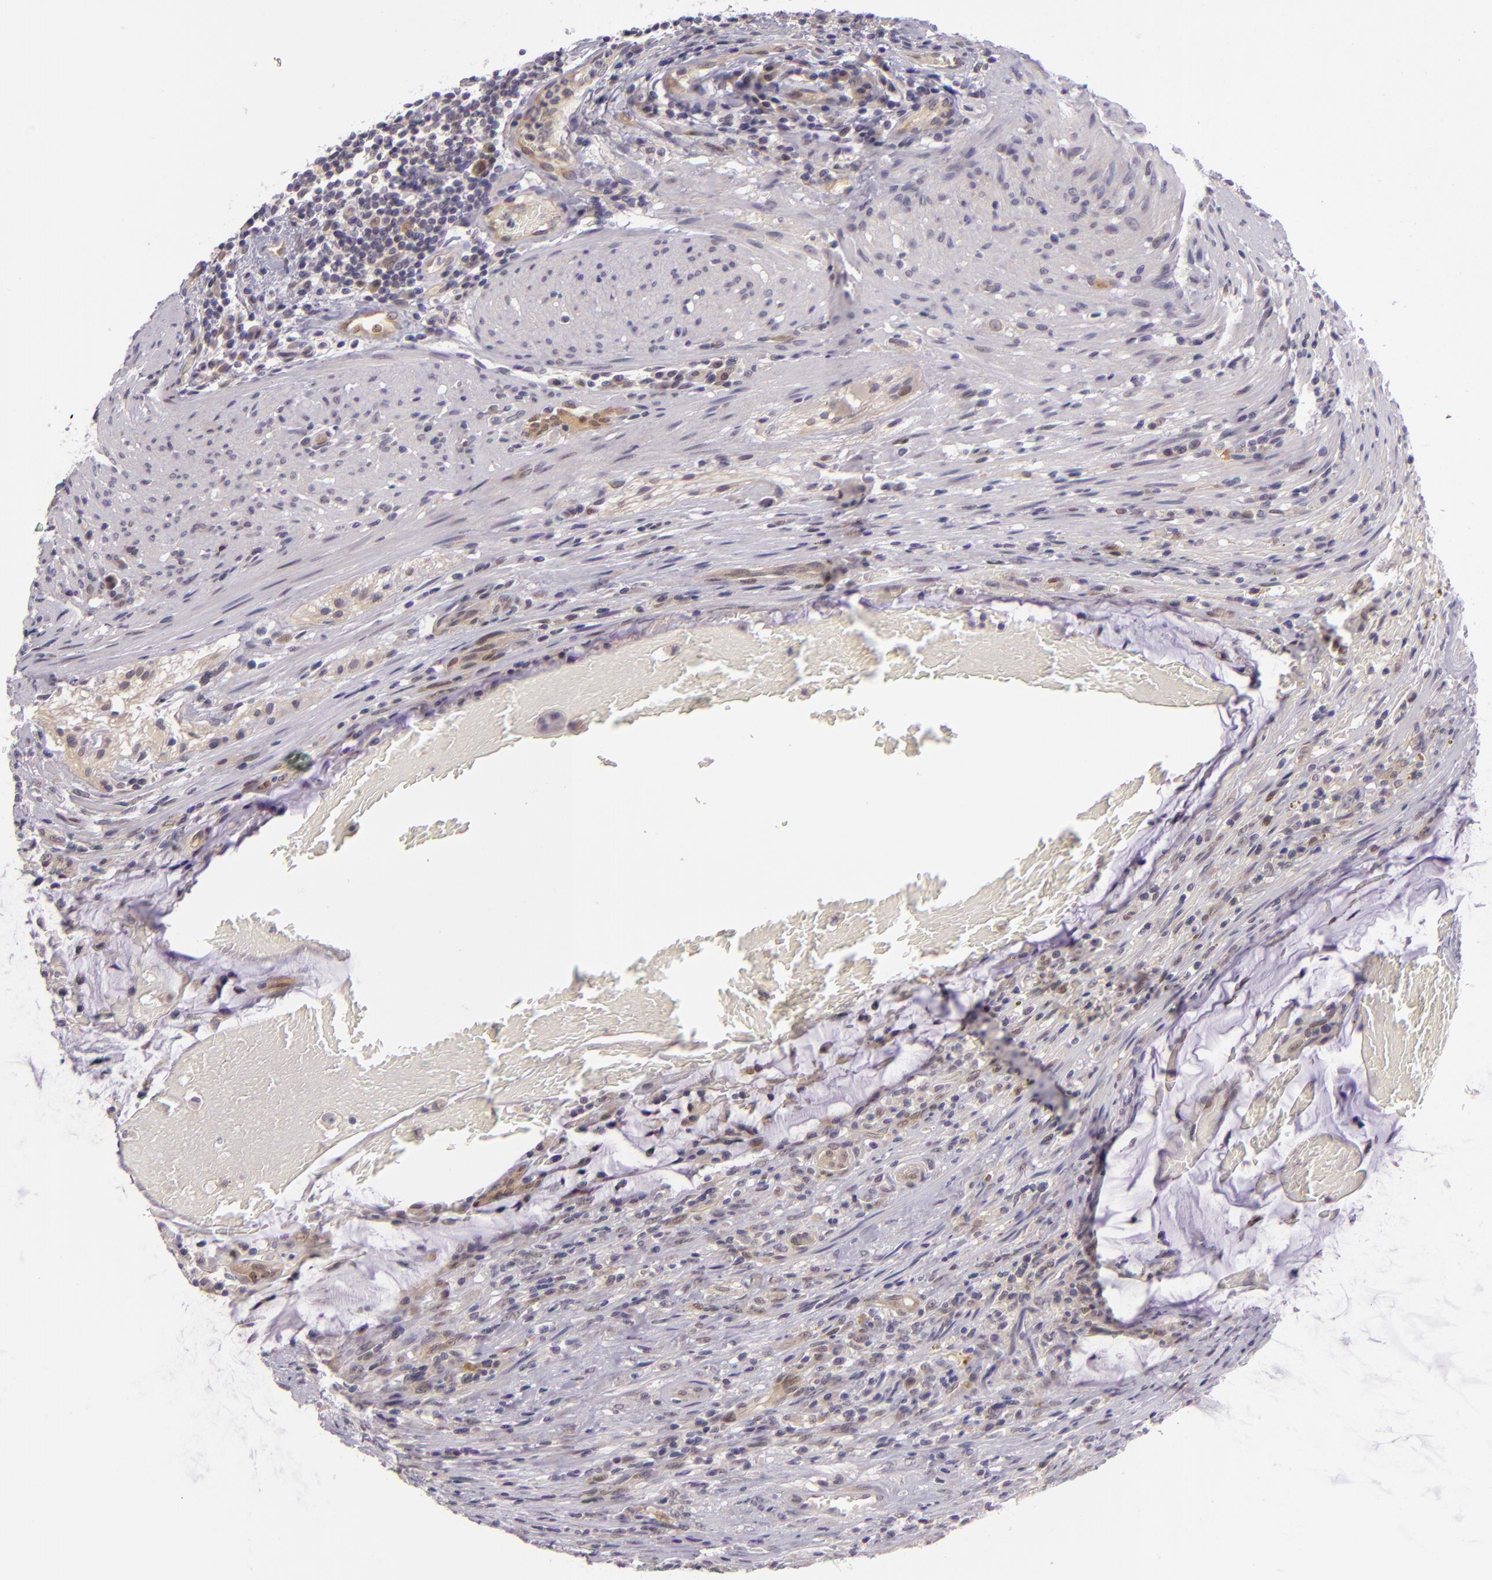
{"staining": {"intensity": "weak", "quantity": "<25%", "location": "cytoplasmic/membranous"}, "tissue": "colorectal cancer", "cell_type": "Tumor cells", "image_type": "cancer", "snomed": [{"axis": "morphology", "description": "Adenocarcinoma, NOS"}, {"axis": "topography", "description": "Colon"}], "caption": "Immunohistochemistry (IHC) of colorectal cancer displays no positivity in tumor cells.", "gene": "CSE1L", "patient": {"sex": "male", "age": 54}}